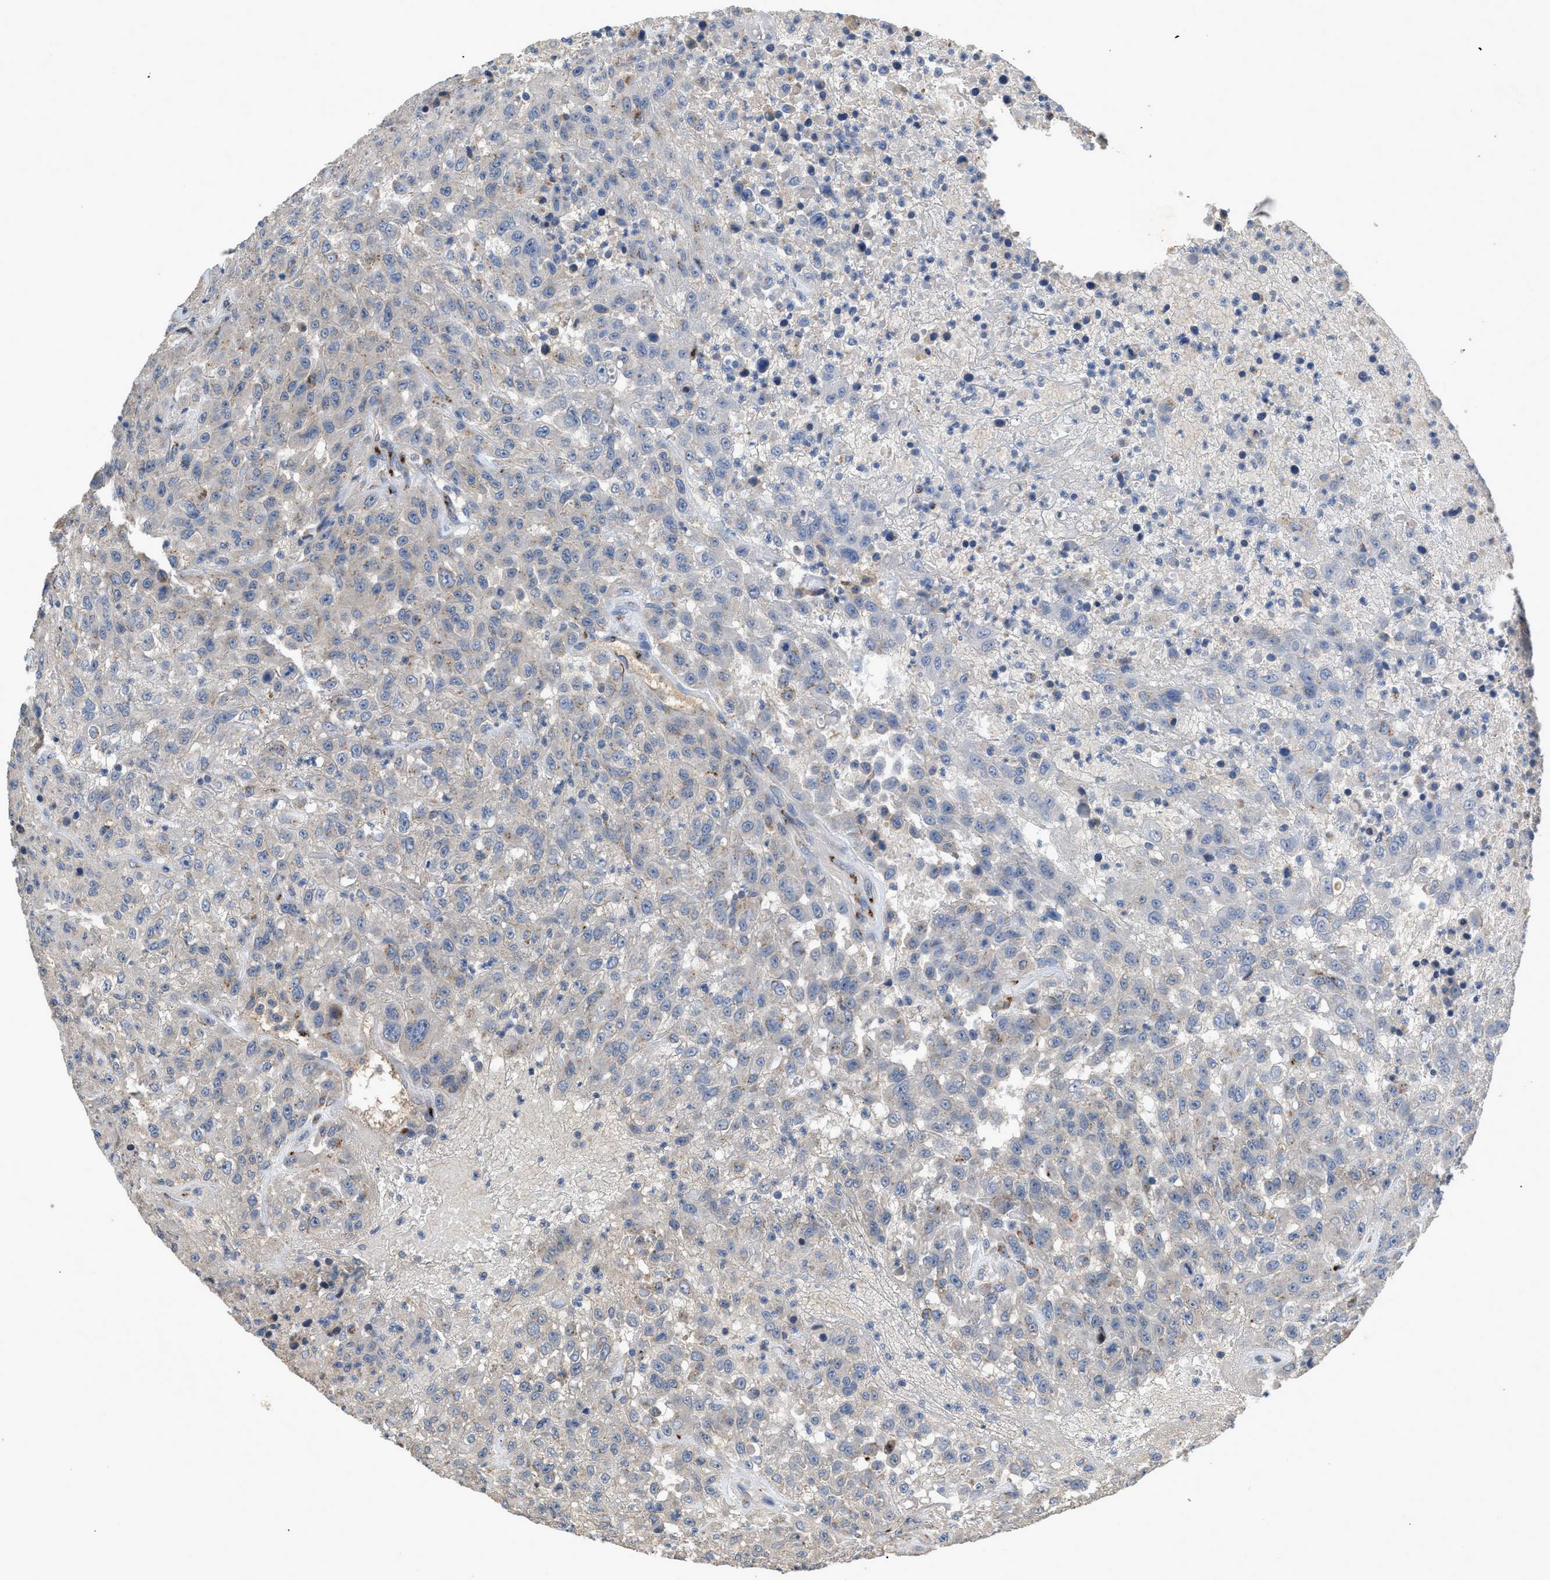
{"staining": {"intensity": "negative", "quantity": "none", "location": "none"}, "tissue": "urothelial cancer", "cell_type": "Tumor cells", "image_type": "cancer", "snomed": [{"axis": "morphology", "description": "Urothelial carcinoma, High grade"}, {"axis": "topography", "description": "Urinary bladder"}], "caption": "This image is of urothelial cancer stained with immunohistochemistry to label a protein in brown with the nuclei are counter-stained blue. There is no staining in tumor cells.", "gene": "SIK2", "patient": {"sex": "male", "age": 46}}